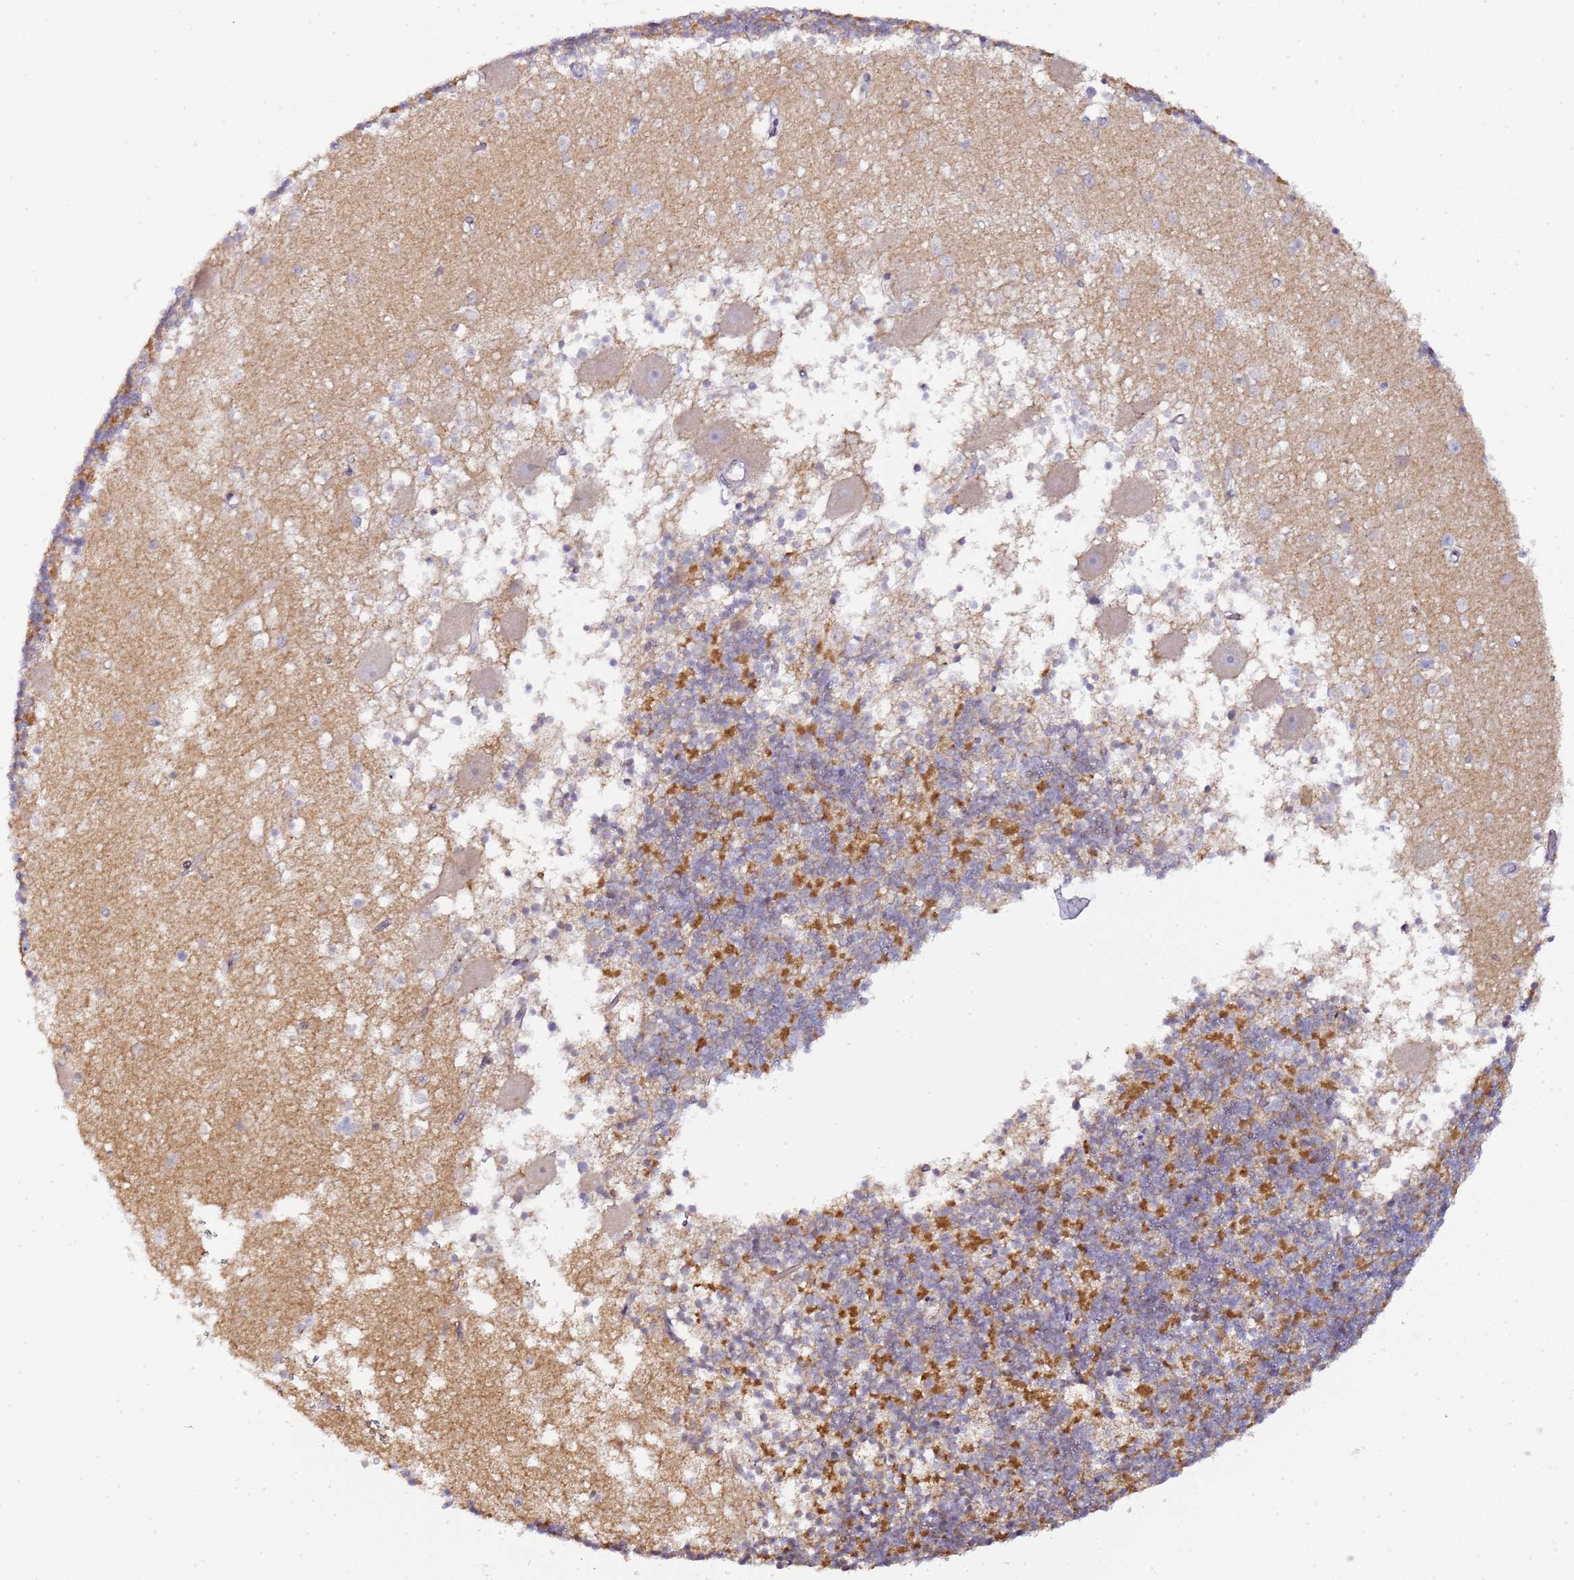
{"staining": {"intensity": "moderate", "quantity": "25%-75%", "location": "cytoplasmic/membranous"}, "tissue": "cerebellum", "cell_type": "Cells in granular layer", "image_type": "normal", "snomed": [{"axis": "morphology", "description": "Normal tissue, NOS"}, {"axis": "topography", "description": "Cerebellum"}], "caption": "Benign cerebellum exhibits moderate cytoplasmic/membranous expression in approximately 25%-75% of cells in granular layer, visualized by immunohistochemistry.", "gene": "MRPL49", "patient": {"sex": "male", "age": 54}}